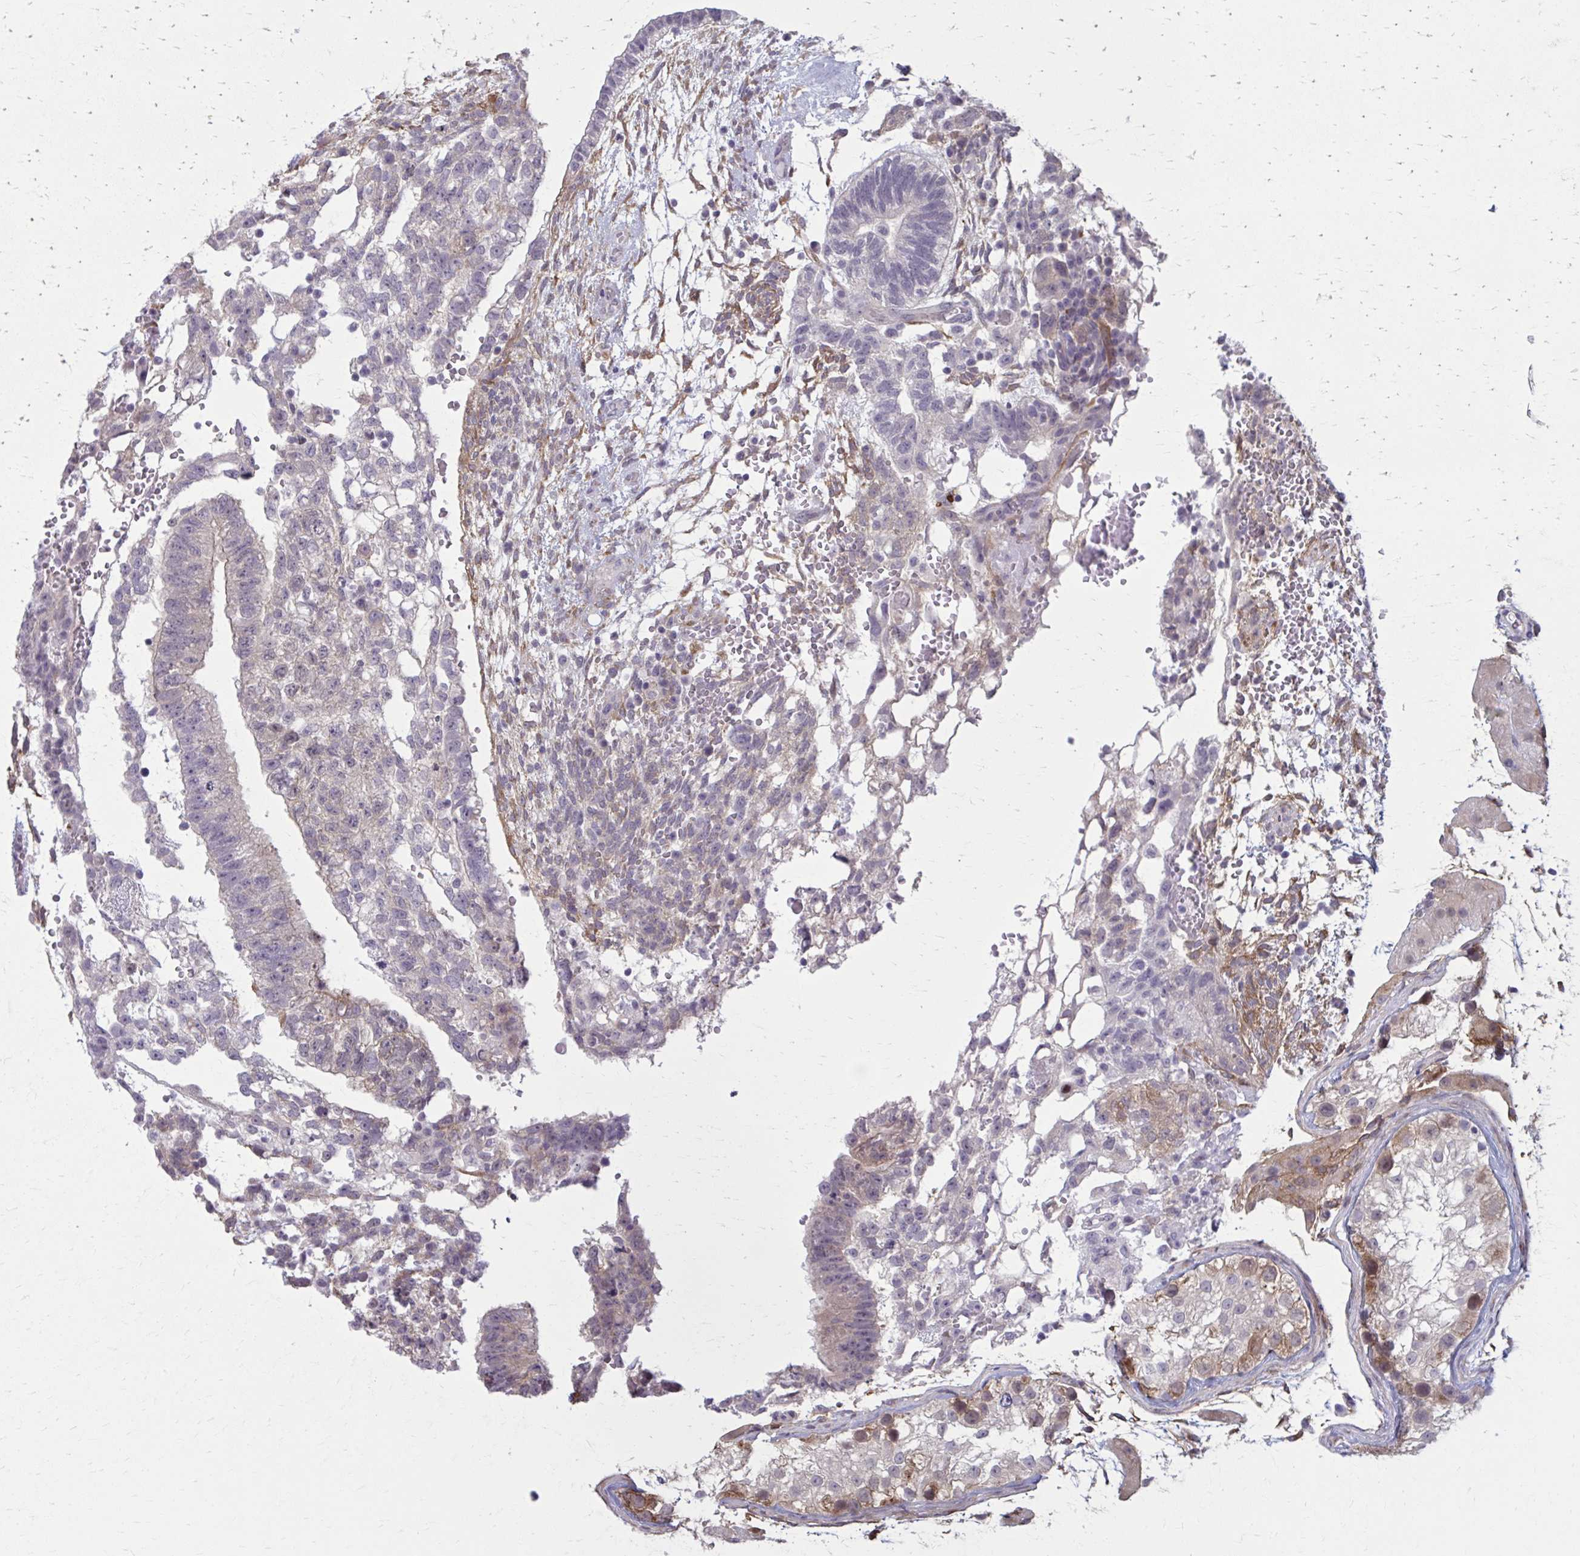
{"staining": {"intensity": "negative", "quantity": "none", "location": "none"}, "tissue": "testis cancer", "cell_type": "Tumor cells", "image_type": "cancer", "snomed": [{"axis": "morphology", "description": "Normal tissue, NOS"}, {"axis": "morphology", "description": "Carcinoma, Embryonal, NOS"}, {"axis": "topography", "description": "Testis"}], "caption": "There is no significant positivity in tumor cells of embryonal carcinoma (testis).", "gene": "NUMBL", "patient": {"sex": "male", "age": 32}}